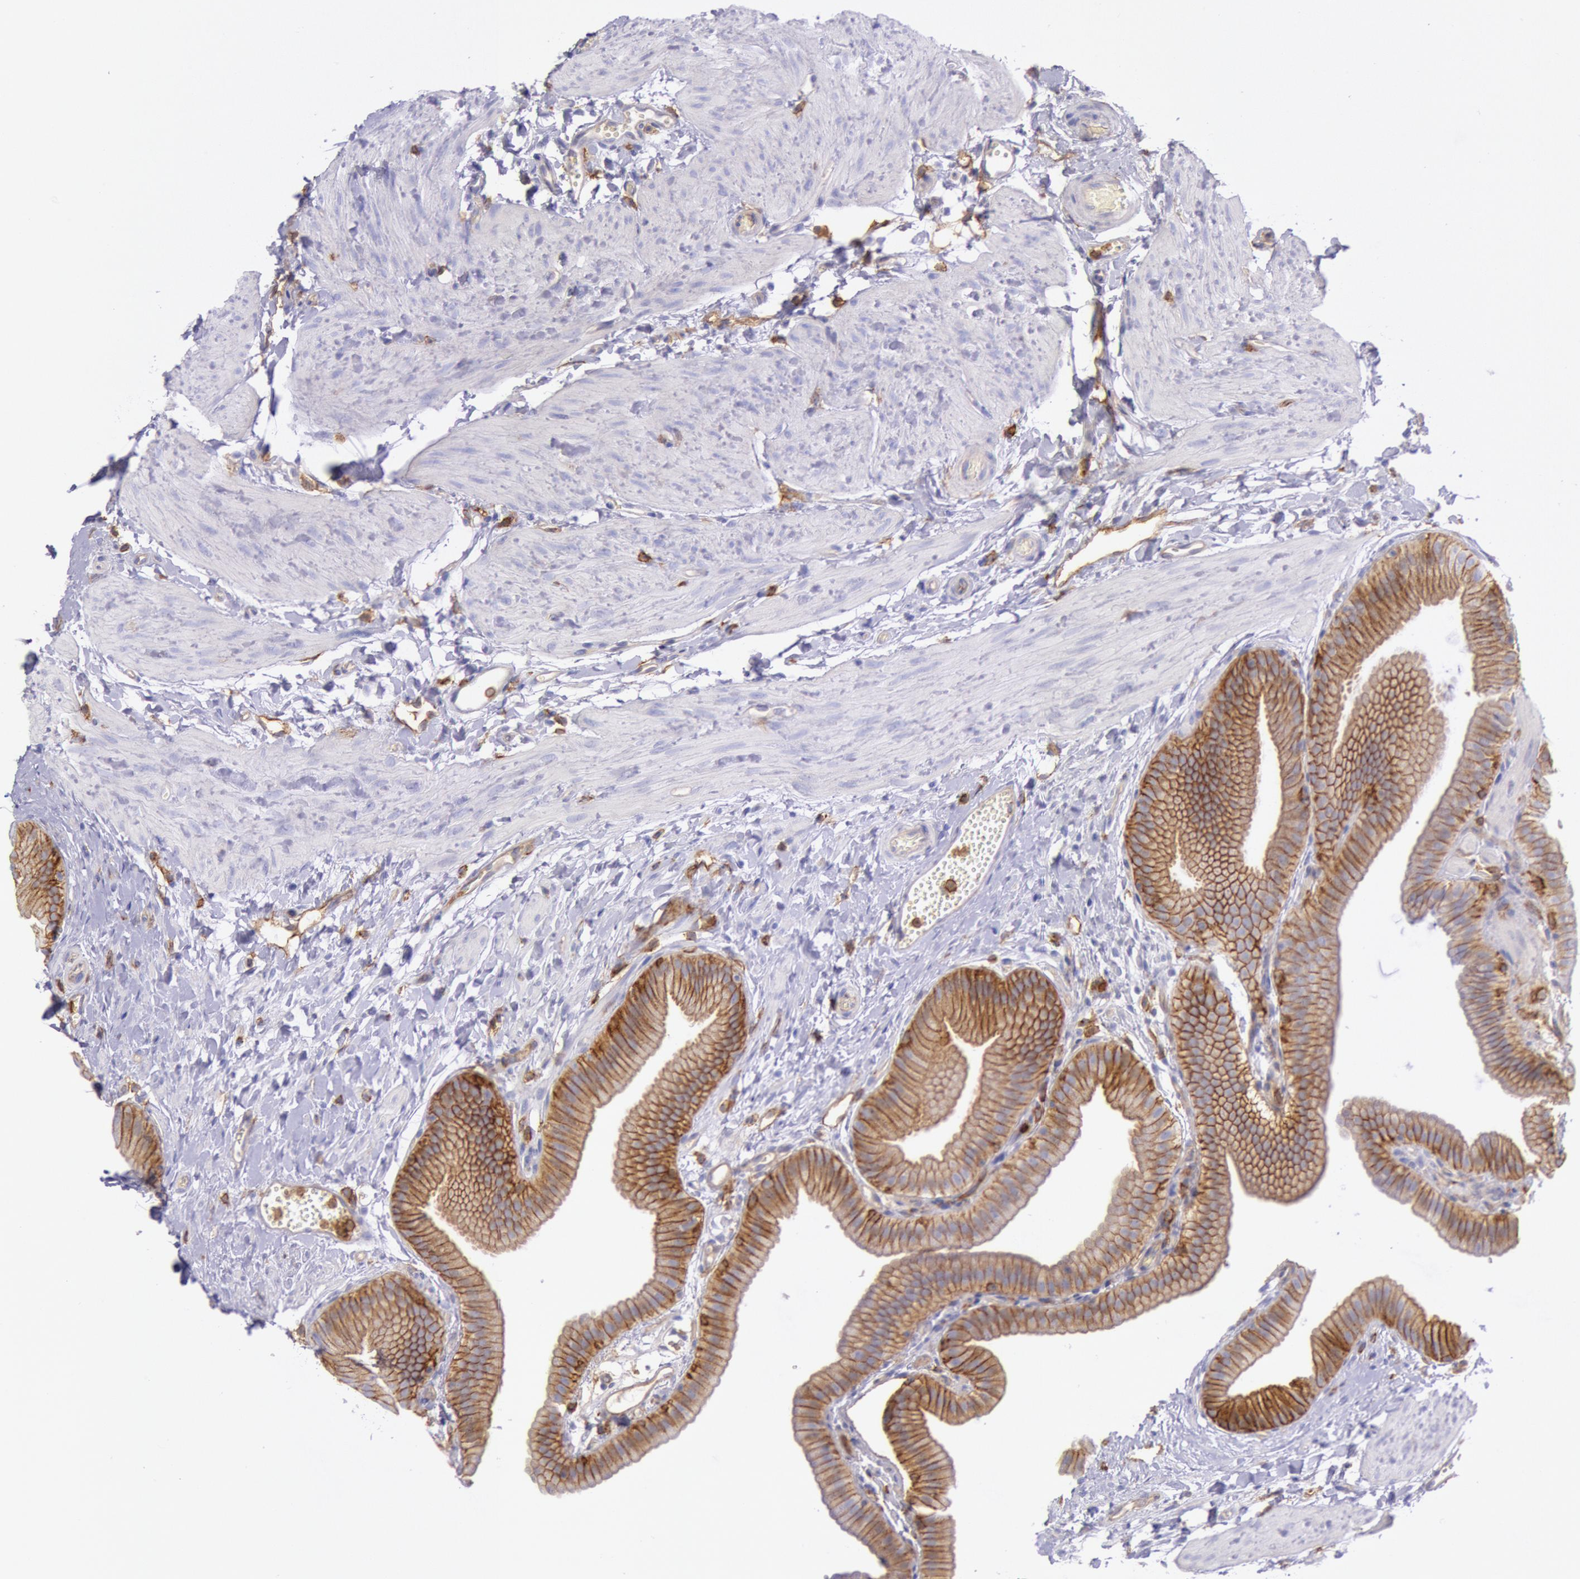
{"staining": {"intensity": "moderate", "quantity": ">75%", "location": "cytoplasmic/membranous"}, "tissue": "gallbladder", "cell_type": "Glandular cells", "image_type": "normal", "snomed": [{"axis": "morphology", "description": "Normal tissue, NOS"}, {"axis": "topography", "description": "Gallbladder"}], "caption": "Protein staining of unremarkable gallbladder reveals moderate cytoplasmic/membranous staining in approximately >75% of glandular cells.", "gene": "LYN", "patient": {"sex": "female", "age": 63}}